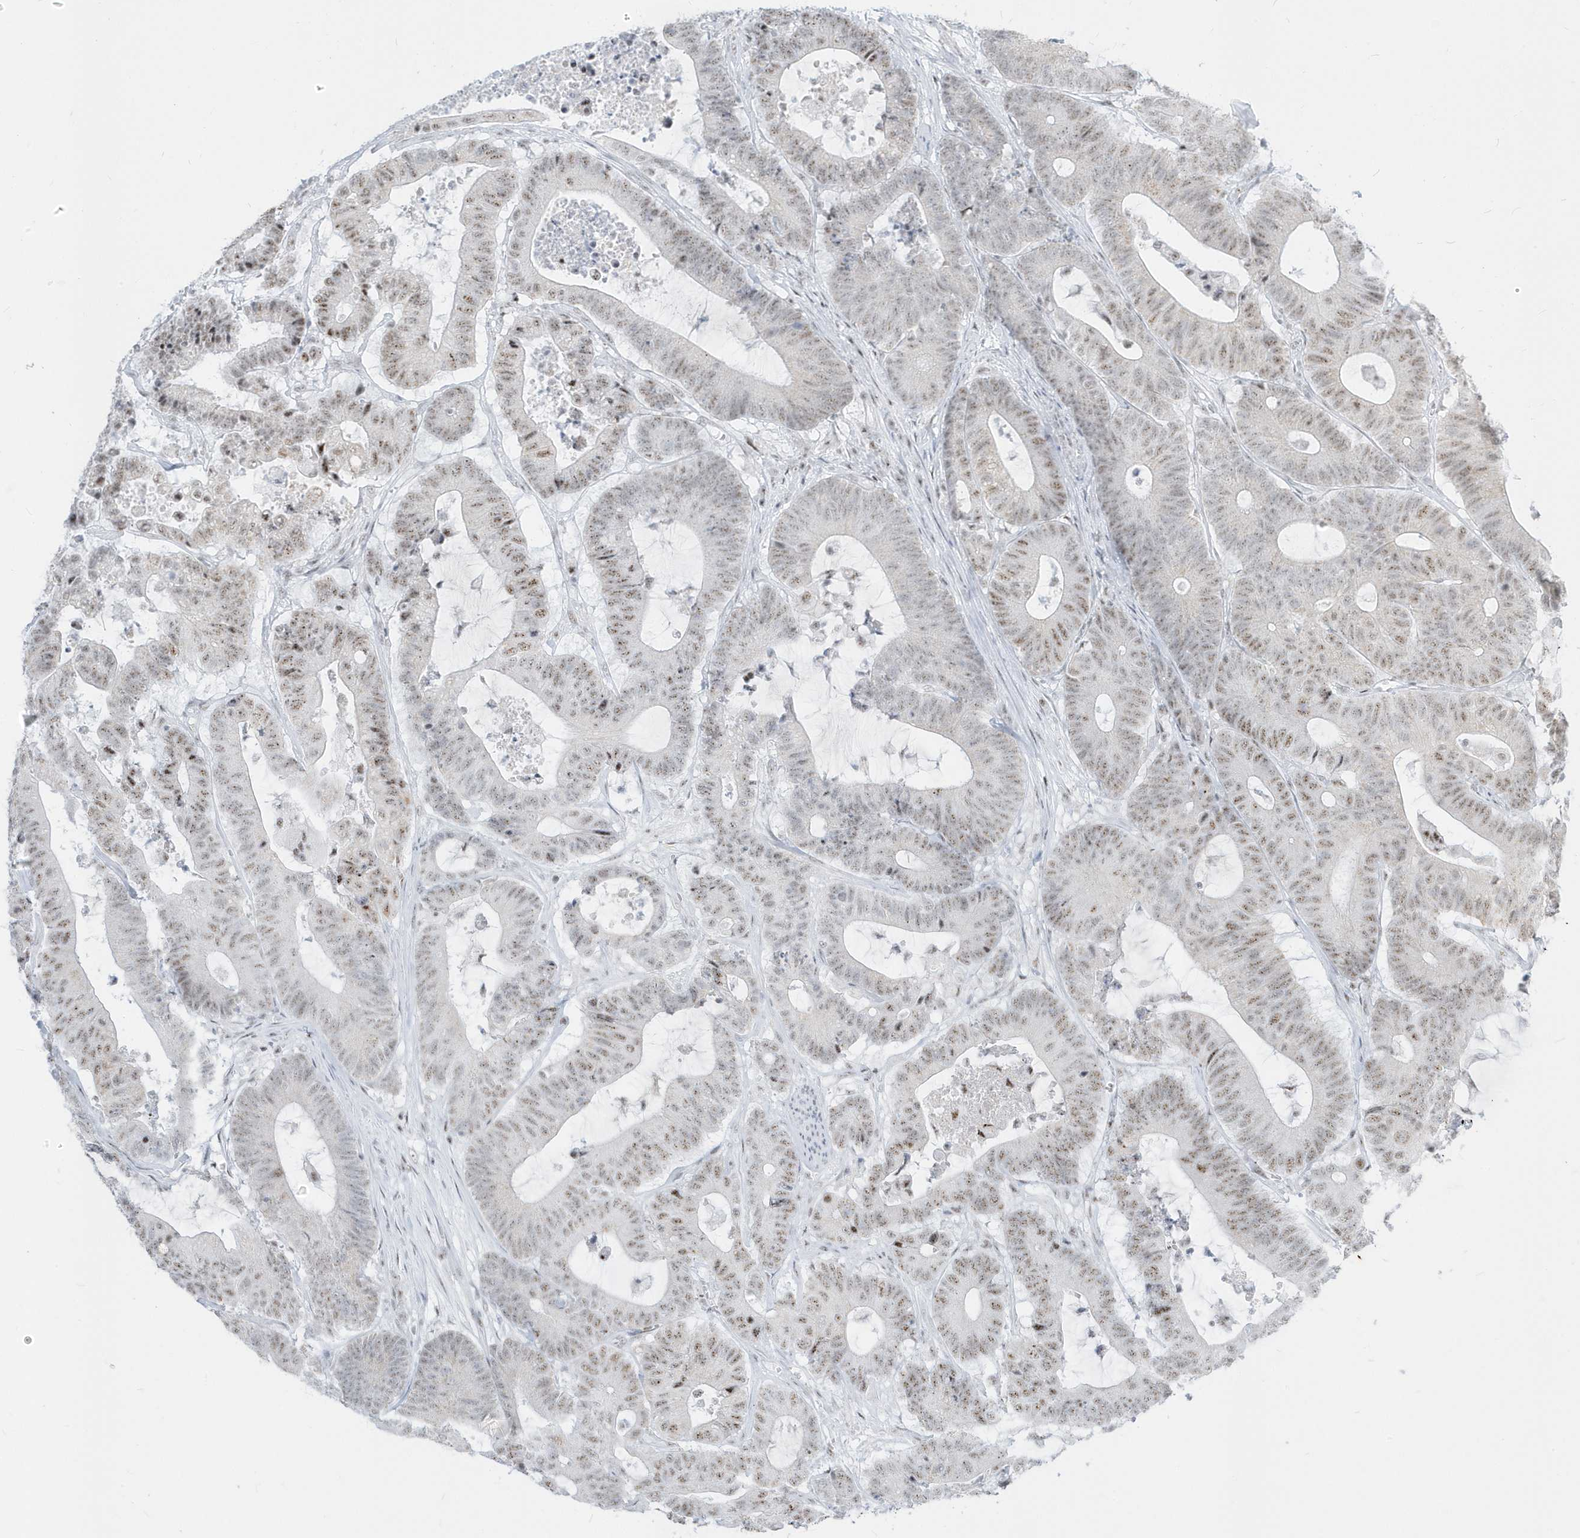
{"staining": {"intensity": "weak", "quantity": ">75%", "location": "nuclear"}, "tissue": "colorectal cancer", "cell_type": "Tumor cells", "image_type": "cancer", "snomed": [{"axis": "morphology", "description": "Adenocarcinoma, NOS"}, {"axis": "topography", "description": "Colon"}], "caption": "DAB immunohistochemical staining of adenocarcinoma (colorectal) demonstrates weak nuclear protein positivity in about >75% of tumor cells. The protein of interest is shown in brown color, while the nuclei are stained blue.", "gene": "PLEKHN1", "patient": {"sex": "female", "age": 84}}